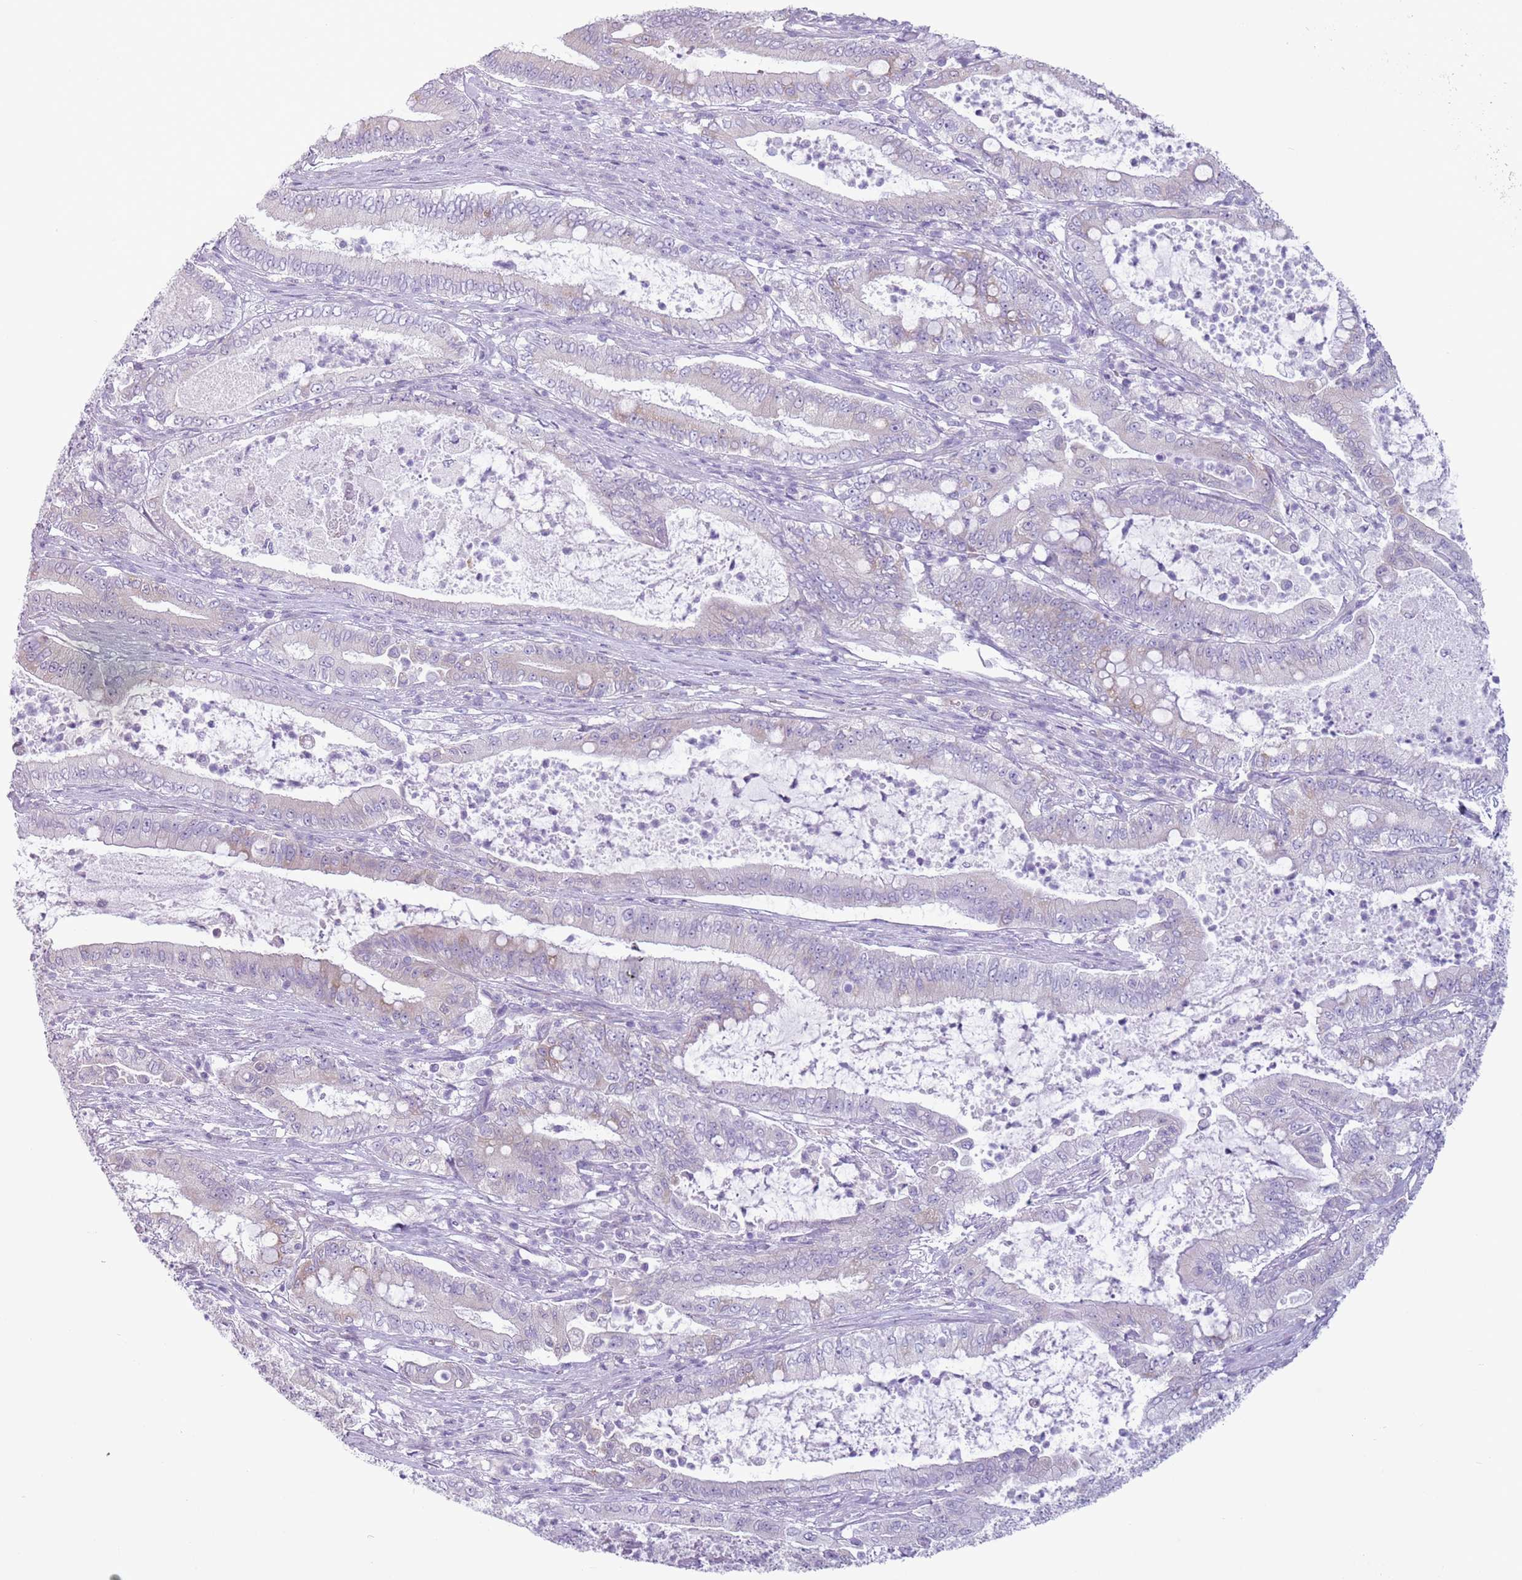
{"staining": {"intensity": "negative", "quantity": "none", "location": "none"}, "tissue": "pancreatic cancer", "cell_type": "Tumor cells", "image_type": "cancer", "snomed": [{"axis": "morphology", "description": "Adenocarcinoma, NOS"}, {"axis": "topography", "description": "Pancreas"}], "caption": "The immunohistochemistry (IHC) photomicrograph has no significant positivity in tumor cells of pancreatic cancer tissue. (Brightfield microscopy of DAB IHC at high magnification).", "gene": "HYOU1", "patient": {"sex": "male", "age": 71}}